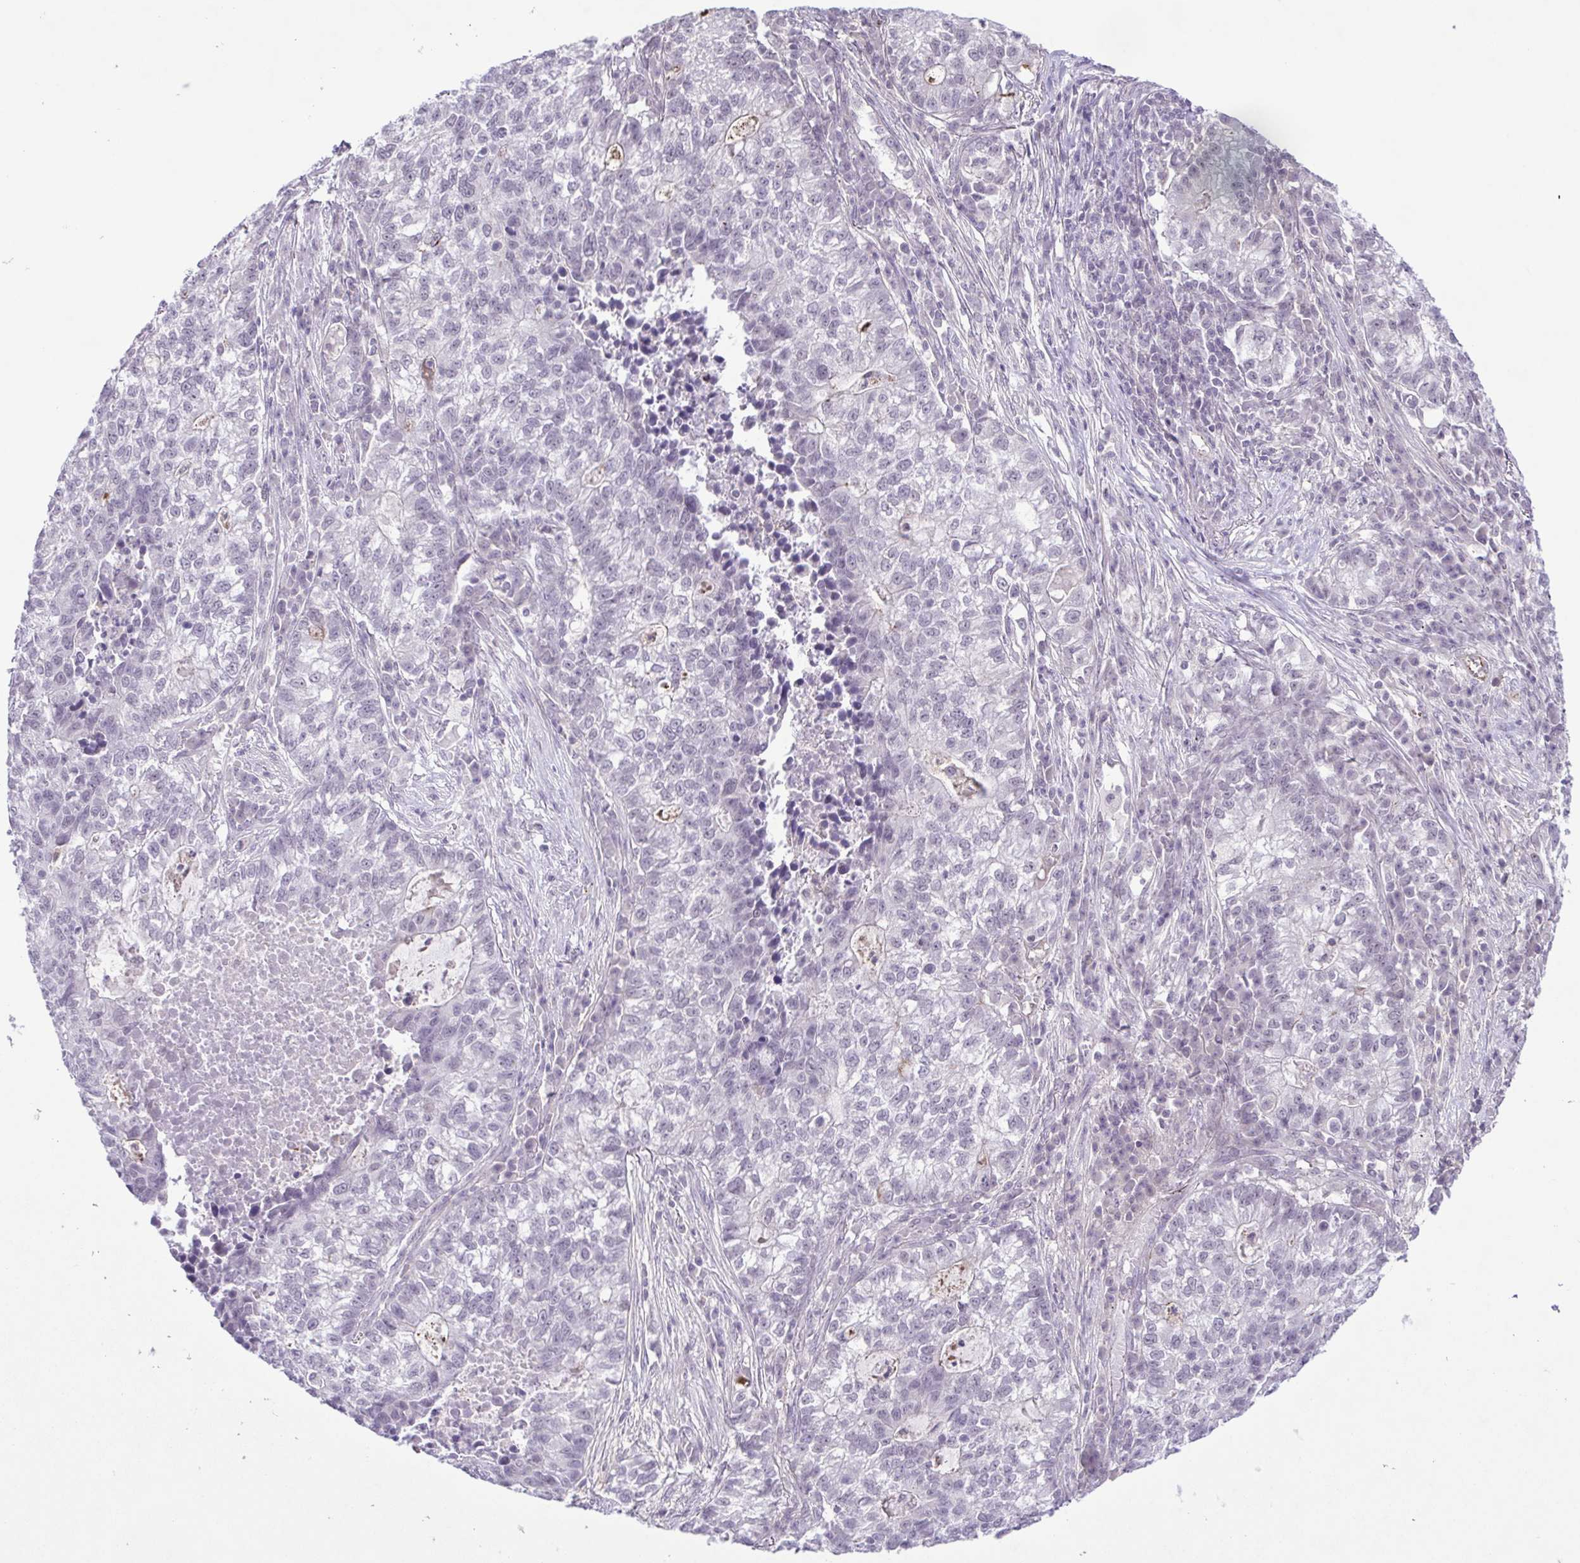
{"staining": {"intensity": "negative", "quantity": "none", "location": "none"}, "tissue": "lung cancer", "cell_type": "Tumor cells", "image_type": "cancer", "snomed": [{"axis": "morphology", "description": "Adenocarcinoma, NOS"}, {"axis": "topography", "description": "Lung"}], "caption": "The IHC image has no significant expression in tumor cells of lung cancer tissue.", "gene": "IL1RN", "patient": {"sex": "male", "age": 57}}